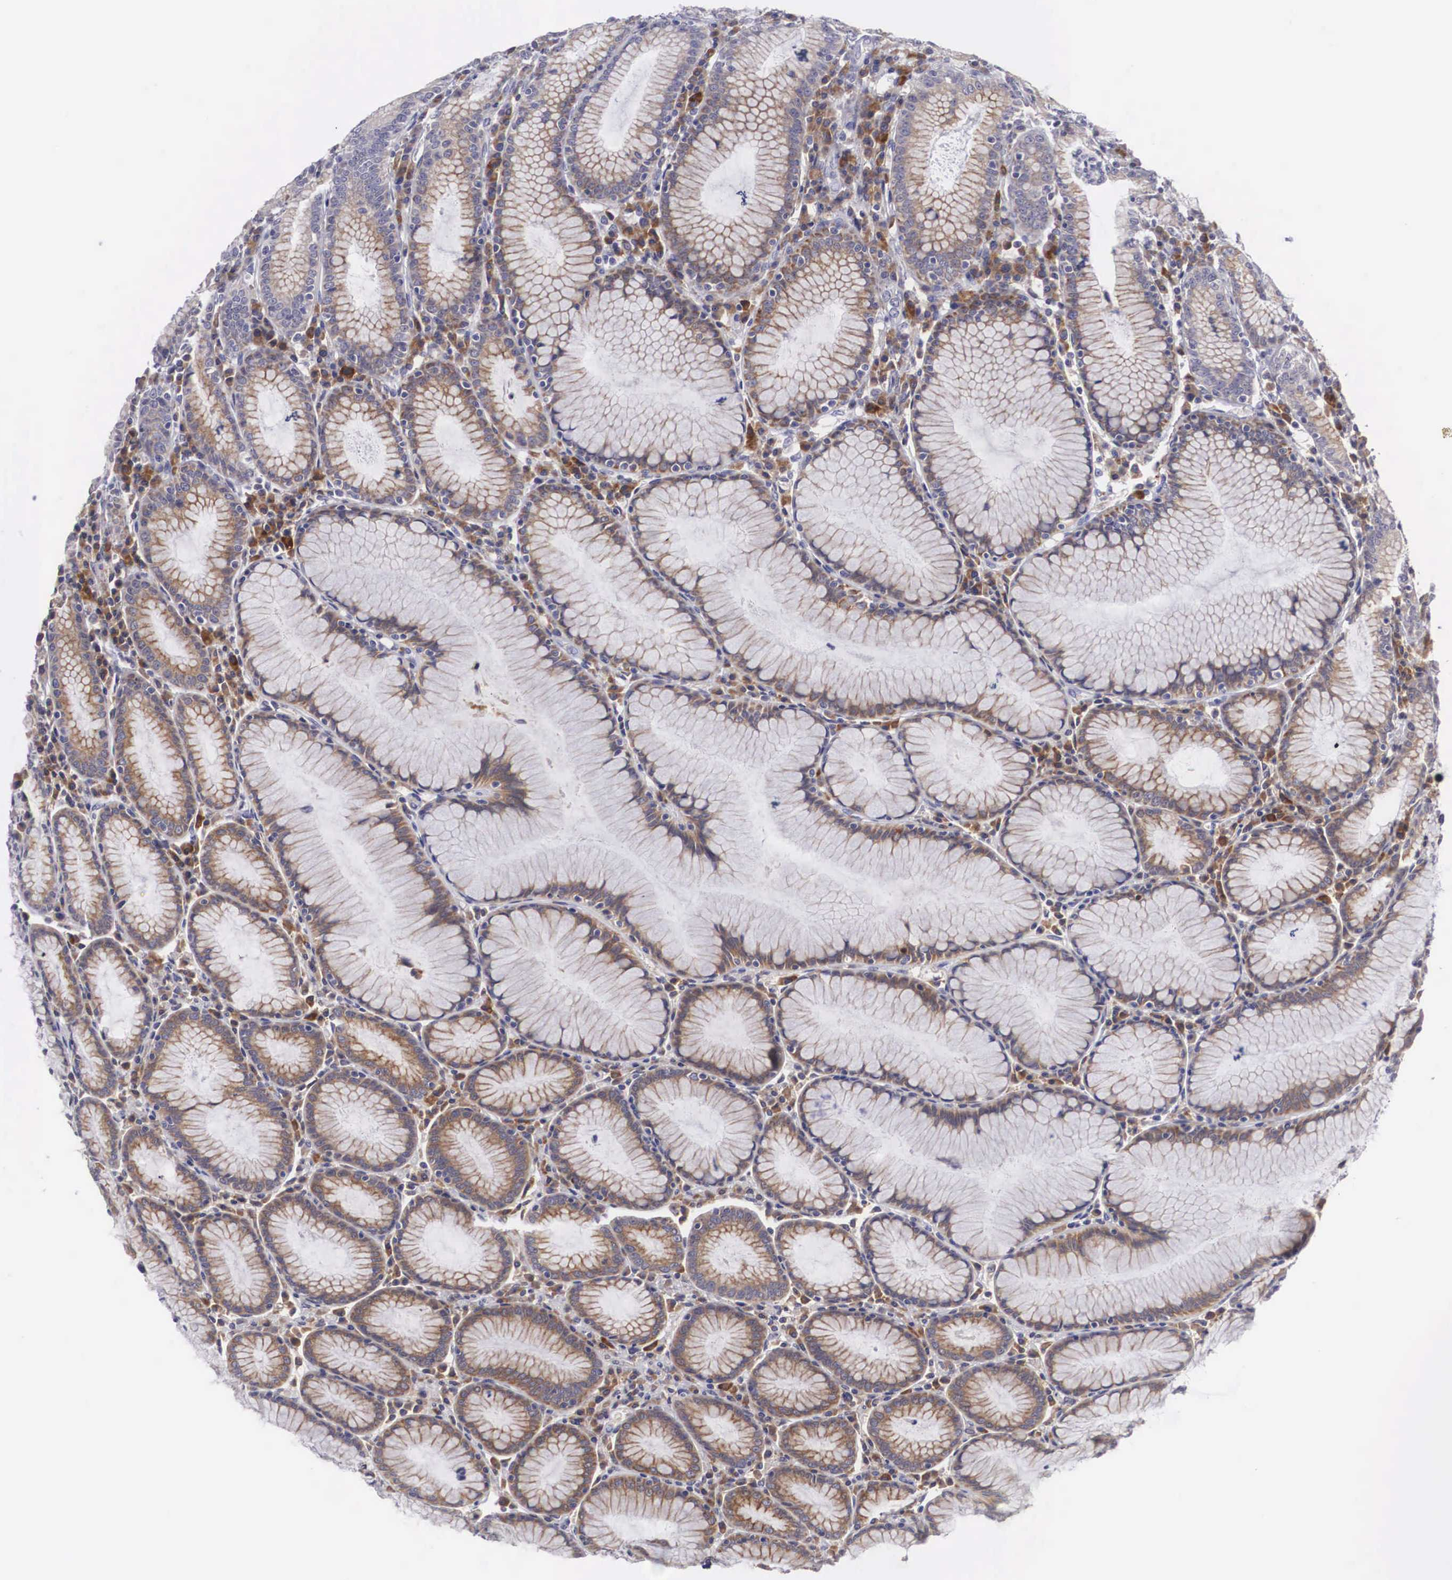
{"staining": {"intensity": "moderate", "quantity": ">75%", "location": "cytoplasmic/membranous"}, "tissue": "stomach", "cell_type": "Glandular cells", "image_type": "normal", "snomed": [{"axis": "morphology", "description": "Normal tissue, NOS"}, {"axis": "topography", "description": "Stomach, lower"}], "caption": "This is a micrograph of immunohistochemistry (IHC) staining of normal stomach, which shows moderate expression in the cytoplasmic/membranous of glandular cells.", "gene": "NREP", "patient": {"sex": "female", "age": 43}}